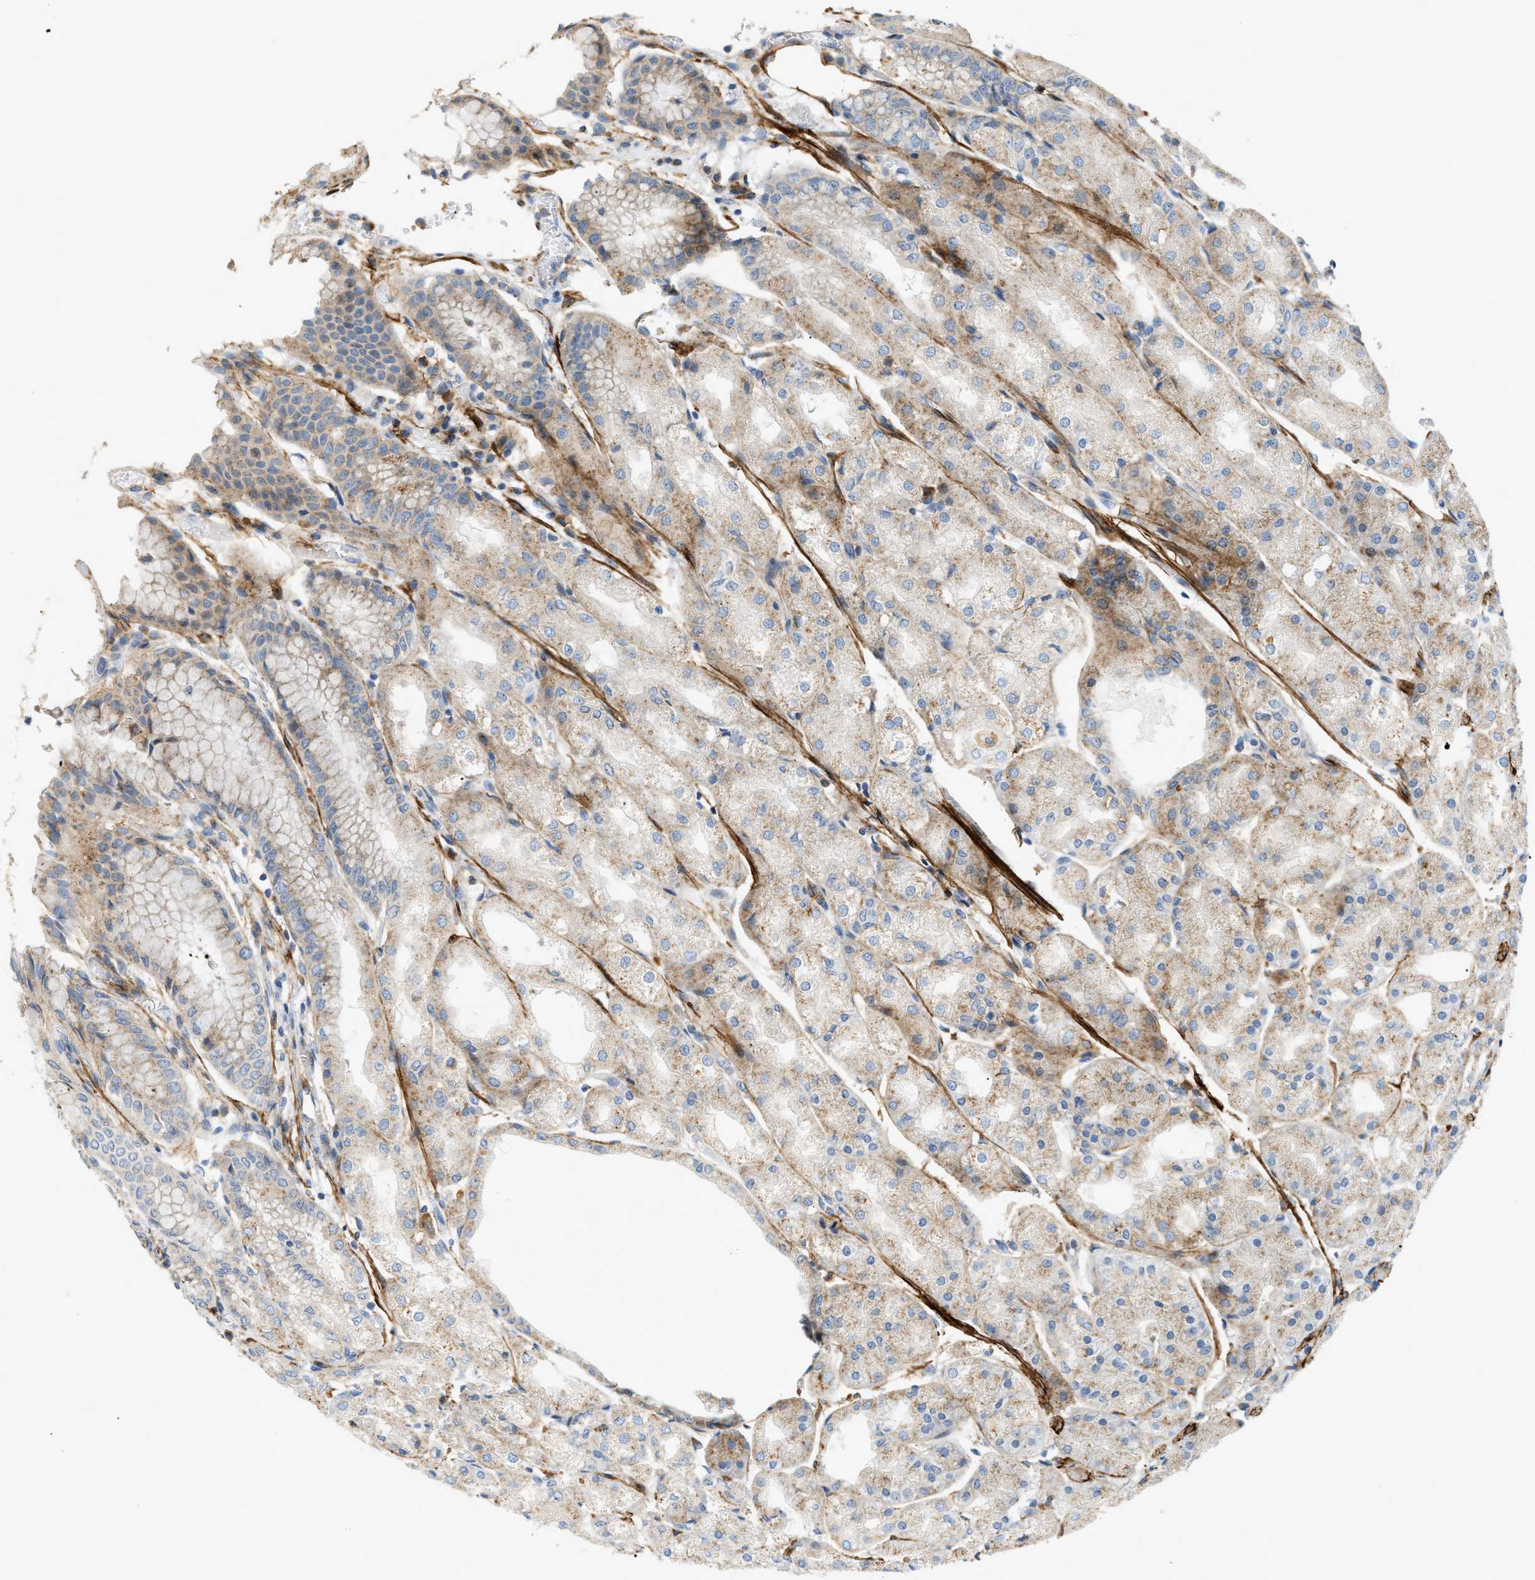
{"staining": {"intensity": "moderate", "quantity": "25%-75%", "location": "cytoplasmic/membranous"}, "tissue": "stomach", "cell_type": "Glandular cells", "image_type": "normal", "snomed": [{"axis": "morphology", "description": "Normal tissue, NOS"}, {"axis": "topography", "description": "Stomach, upper"}], "caption": "This histopathology image reveals unremarkable stomach stained with IHC to label a protein in brown. The cytoplasmic/membranous of glandular cells show moderate positivity for the protein. Nuclei are counter-stained blue.", "gene": "LMBRD1", "patient": {"sex": "male", "age": 72}}